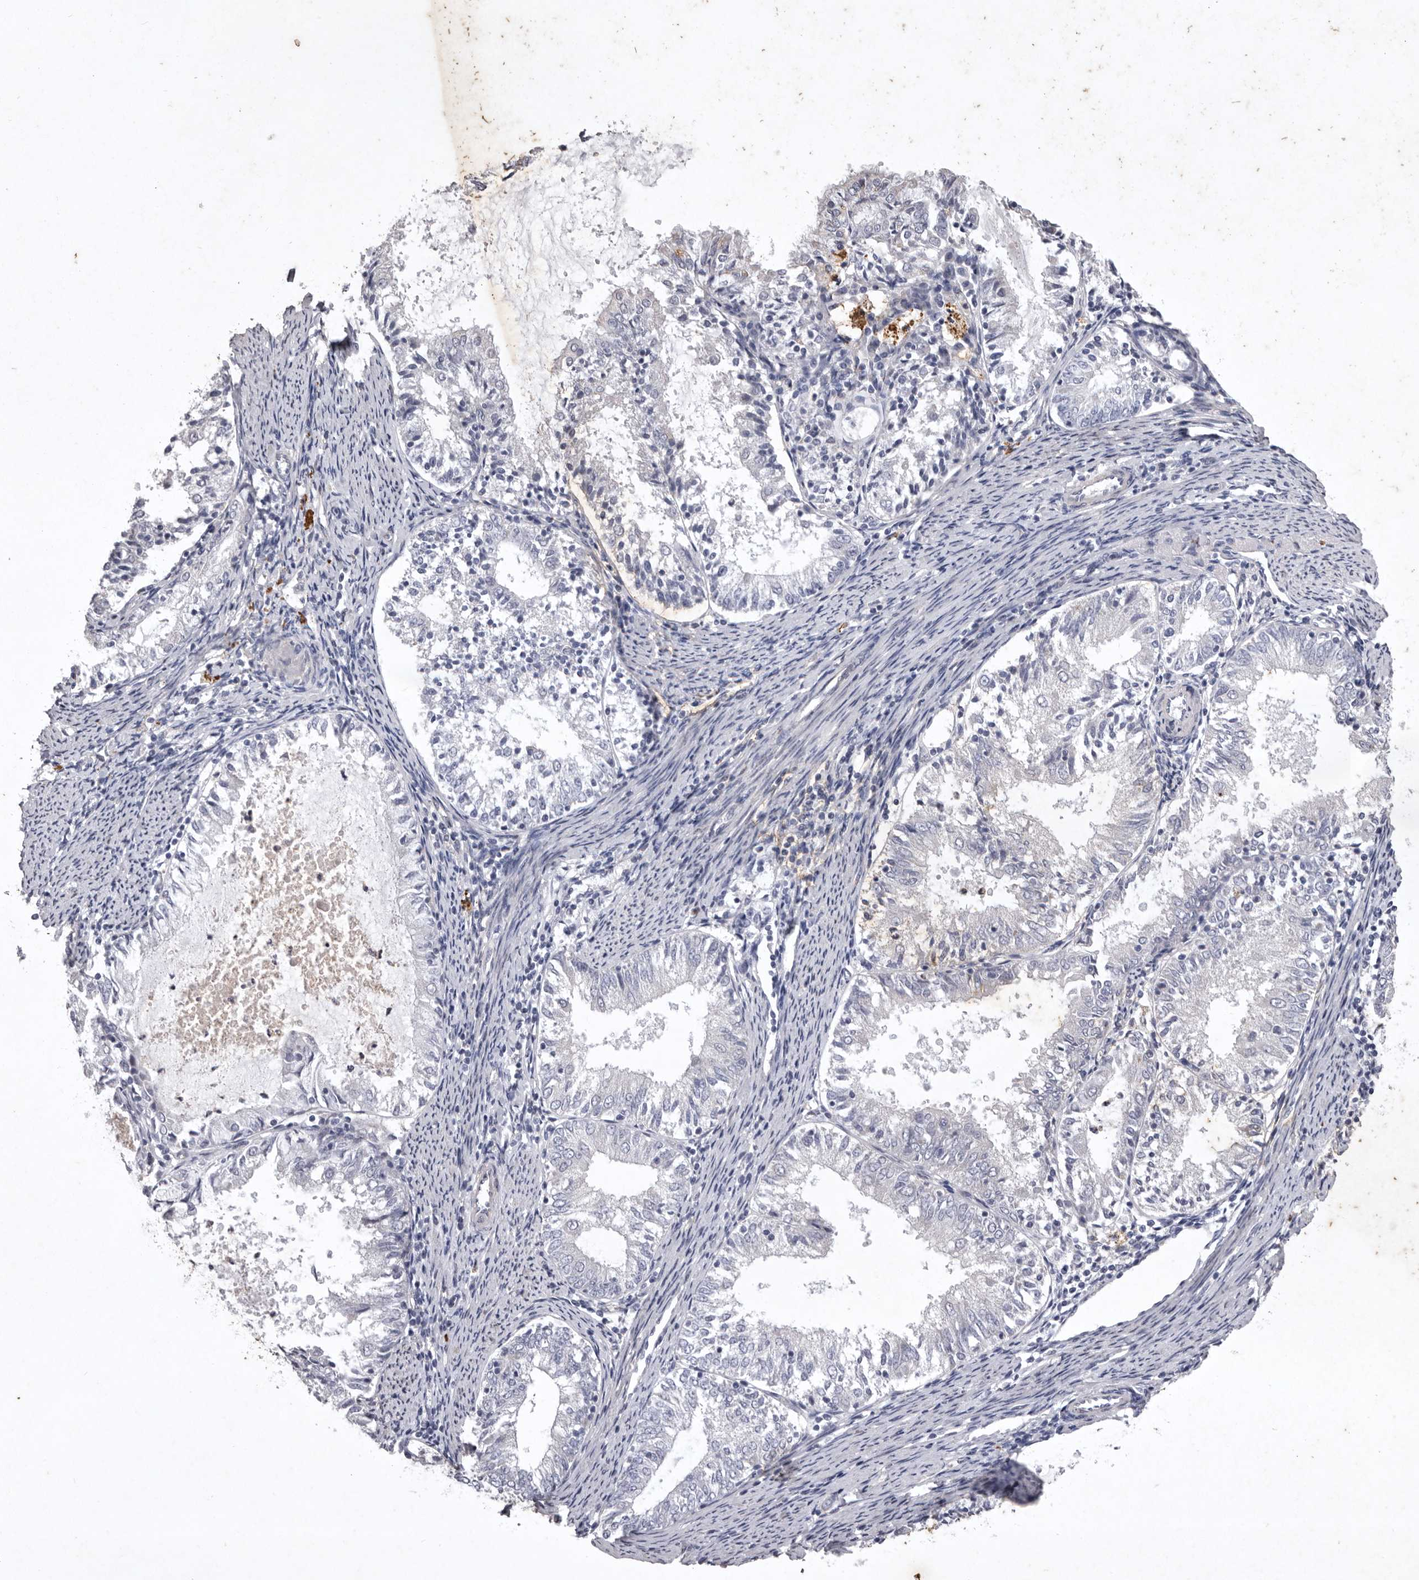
{"staining": {"intensity": "negative", "quantity": "none", "location": "none"}, "tissue": "endometrial cancer", "cell_type": "Tumor cells", "image_type": "cancer", "snomed": [{"axis": "morphology", "description": "Adenocarcinoma, NOS"}, {"axis": "topography", "description": "Endometrium"}], "caption": "Immunohistochemistry photomicrograph of human endometrial adenocarcinoma stained for a protein (brown), which displays no expression in tumor cells. (Stains: DAB immunohistochemistry (IHC) with hematoxylin counter stain, Microscopy: brightfield microscopy at high magnification).", "gene": "NKAIN4", "patient": {"sex": "female", "age": 57}}